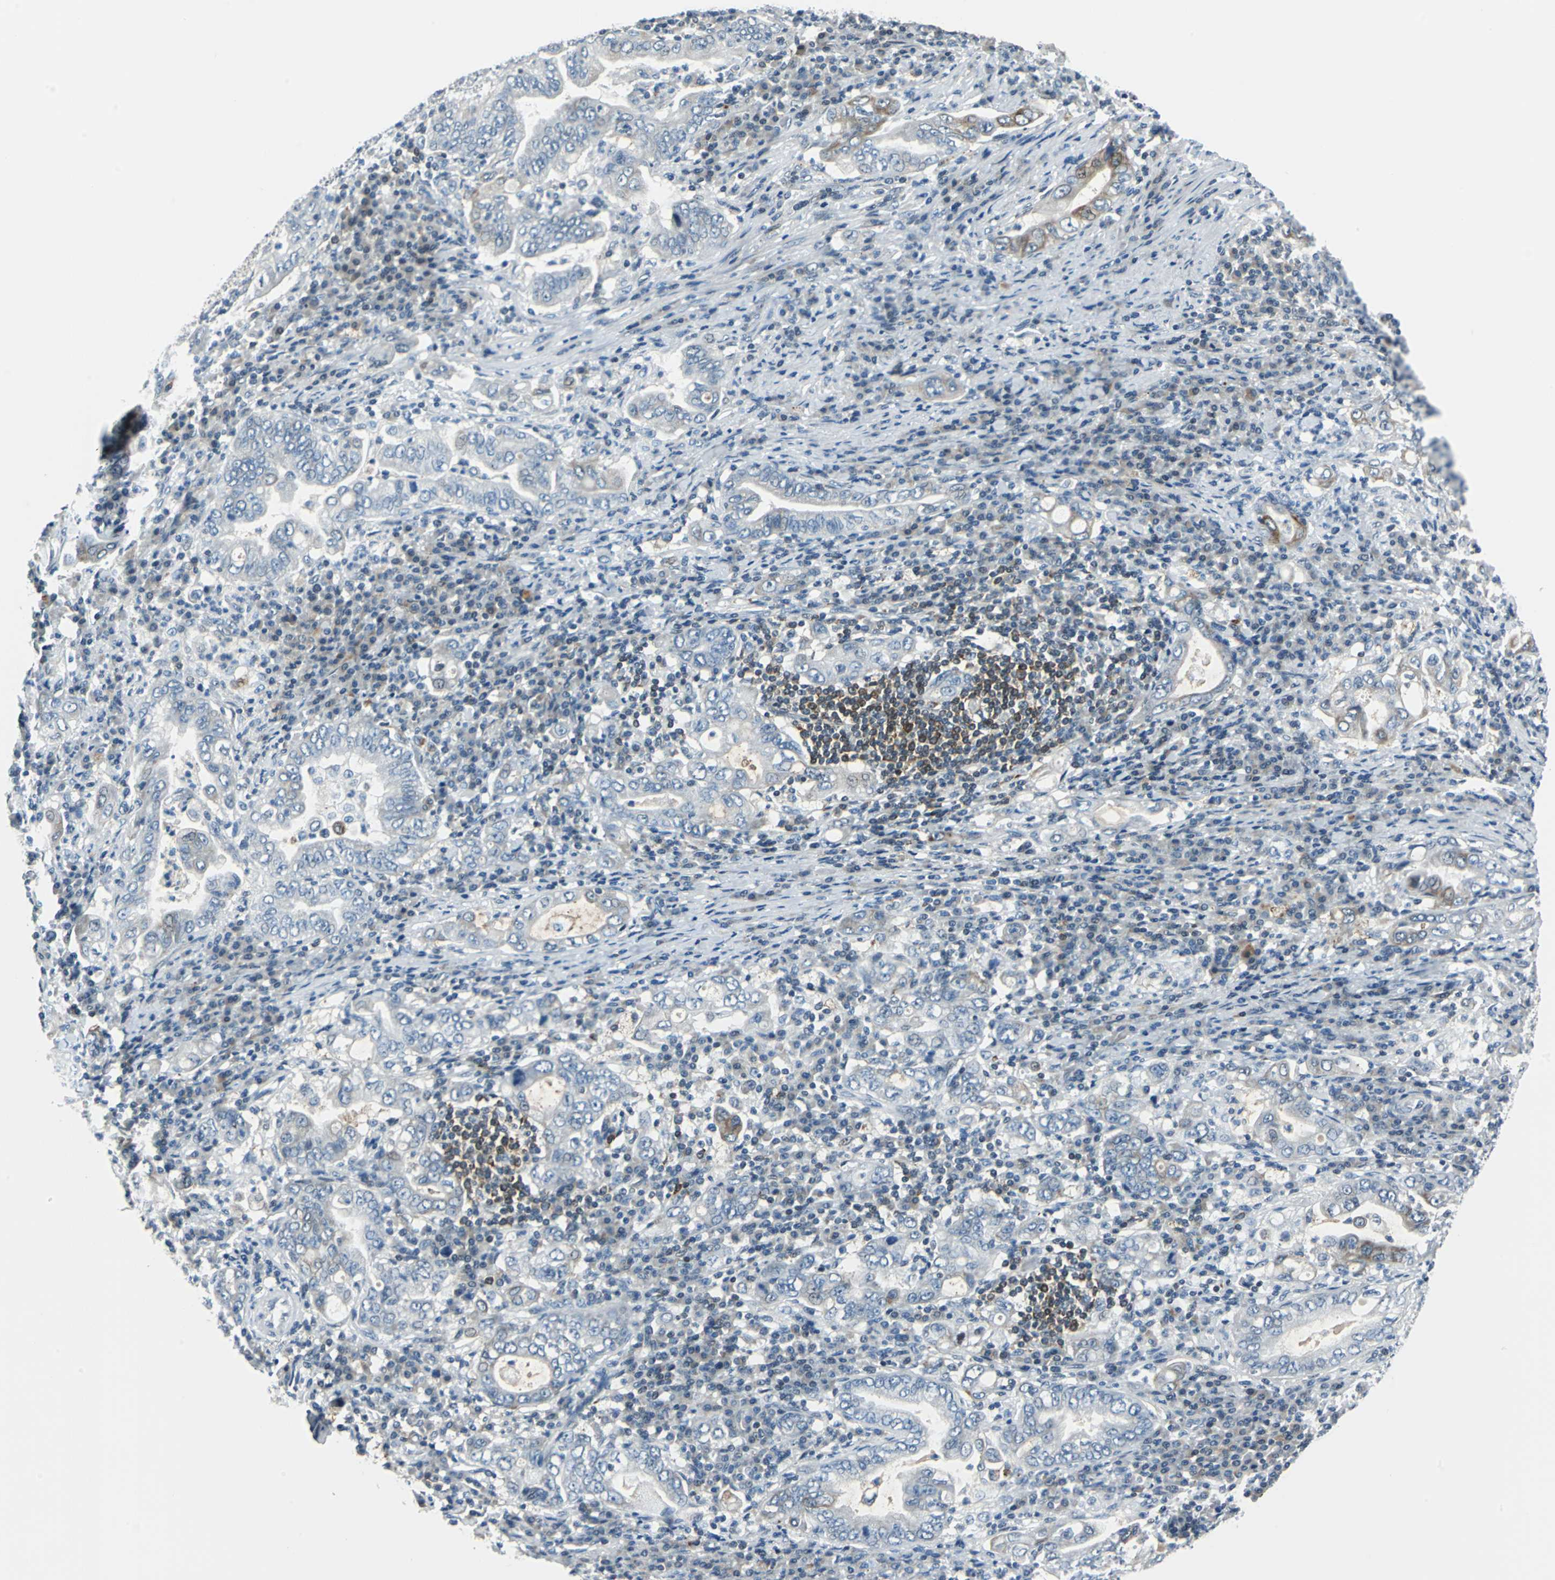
{"staining": {"intensity": "moderate", "quantity": "<25%", "location": "cytoplasmic/membranous"}, "tissue": "stomach cancer", "cell_type": "Tumor cells", "image_type": "cancer", "snomed": [{"axis": "morphology", "description": "Normal tissue, NOS"}, {"axis": "morphology", "description": "Adenocarcinoma, NOS"}, {"axis": "topography", "description": "Esophagus"}, {"axis": "topography", "description": "Stomach, upper"}, {"axis": "topography", "description": "Peripheral nerve tissue"}], "caption": "A brown stain highlights moderate cytoplasmic/membranous staining of a protein in stomach cancer tumor cells. (Brightfield microscopy of DAB IHC at high magnification).", "gene": "HCFC2", "patient": {"sex": "male", "age": 62}}